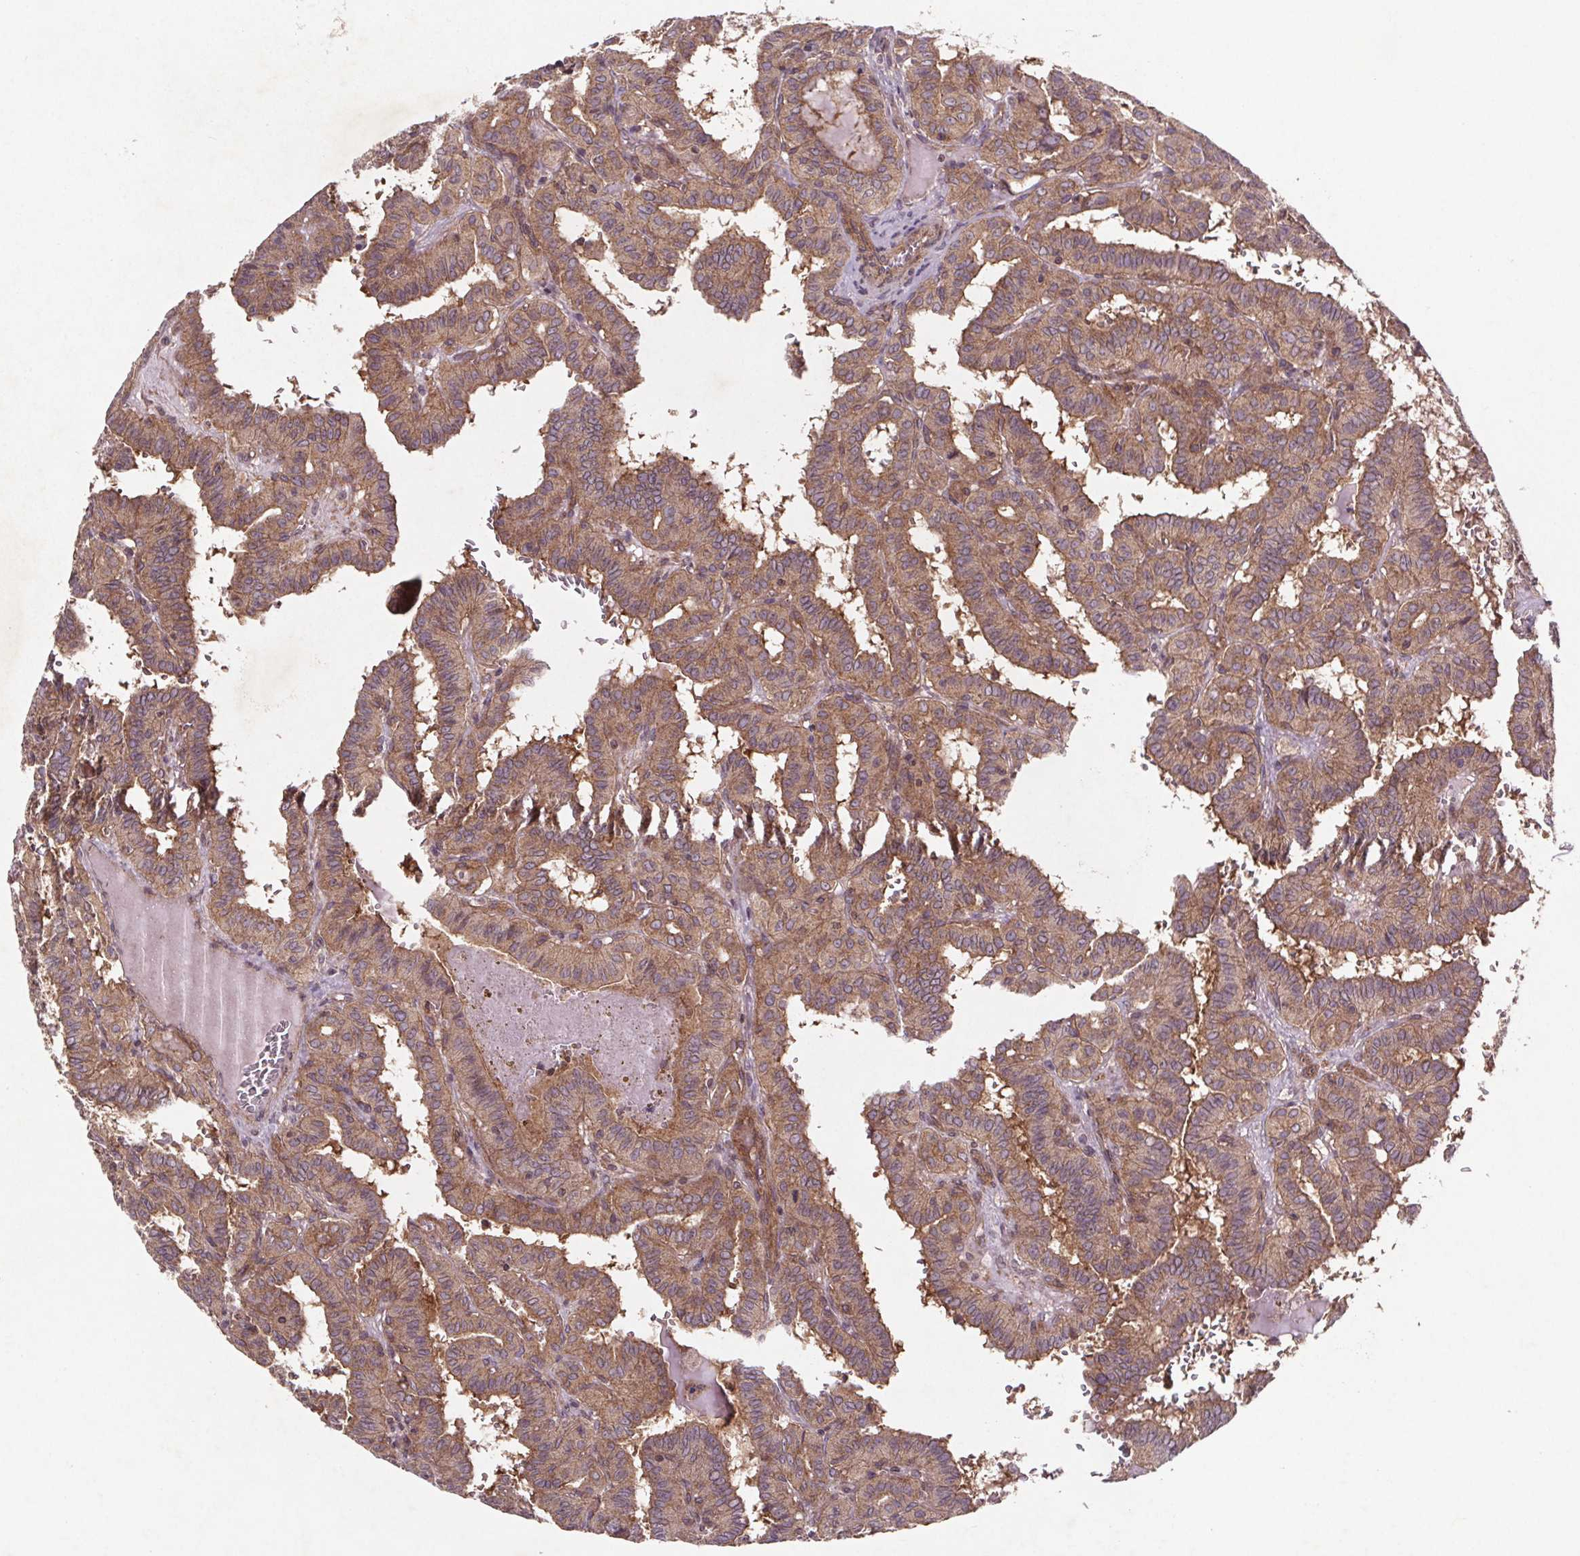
{"staining": {"intensity": "moderate", "quantity": "25%-75%", "location": "cytoplasmic/membranous"}, "tissue": "thyroid cancer", "cell_type": "Tumor cells", "image_type": "cancer", "snomed": [{"axis": "morphology", "description": "Papillary adenocarcinoma, NOS"}, {"axis": "topography", "description": "Thyroid gland"}], "caption": "An immunohistochemistry photomicrograph of neoplastic tissue is shown. Protein staining in brown highlights moderate cytoplasmic/membranous positivity in thyroid cancer (papillary adenocarcinoma) within tumor cells.", "gene": "STRN3", "patient": {"sex": "female", "age": 21}}